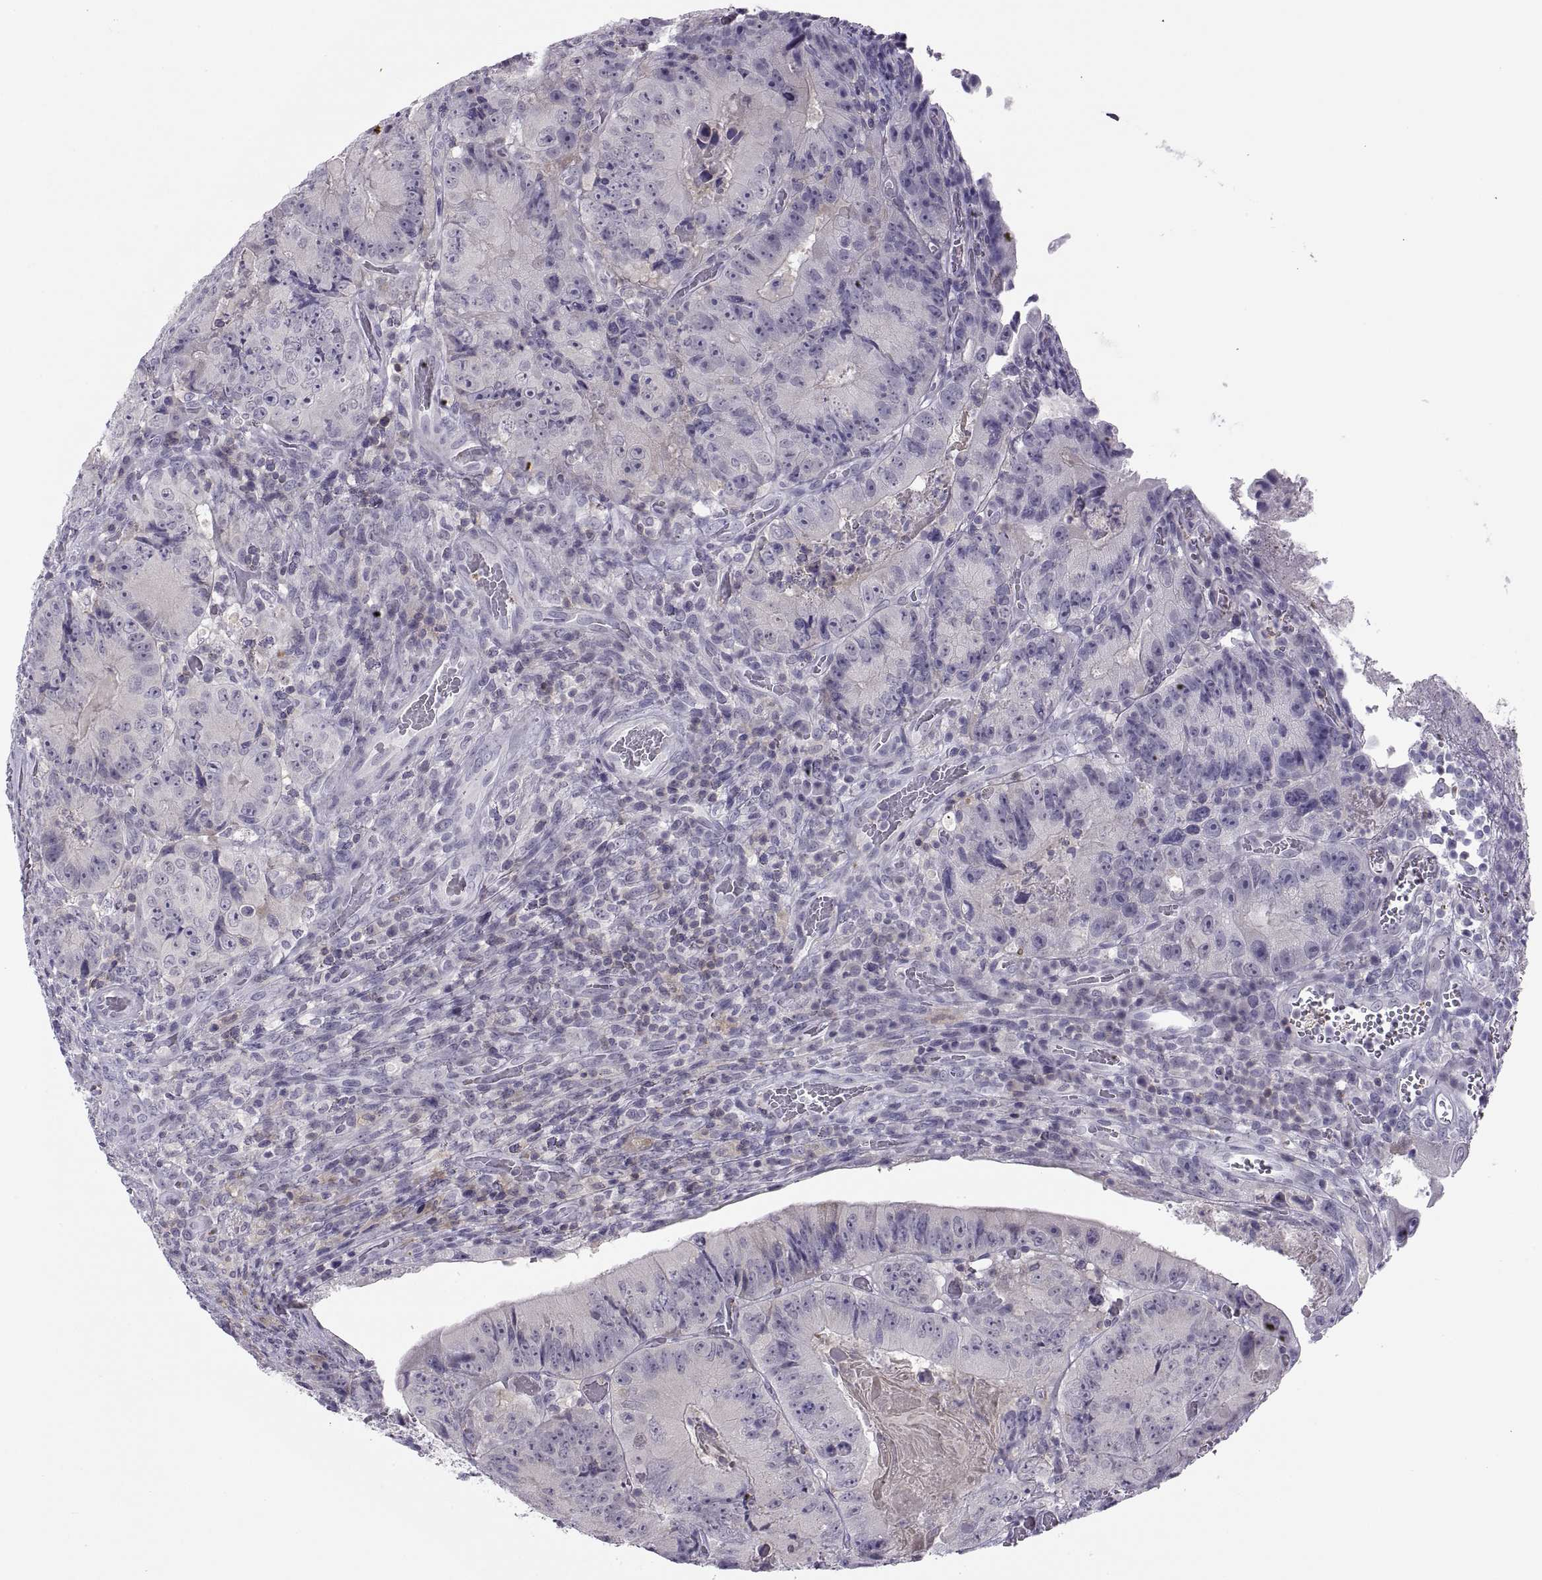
{"staining": {"intensity": "negative", "quantity": "none", "location": "none"}, "tissue": "colorectal cancer", "cell_type": "Tumor cells", "image_type": "cancer", "snomed": [{"axis": "morphology", "description": "Adenocarcinoma, NOS"}, {"axis": "topography", "description": "Colon"}], "caption": "A high-resolution photomicrograph shows immunohistochemistry (IHC) staining of colorectal cancer, which reveals no significant expression in tumor cells. (DAB IHC visualized using brightfield microscopy, high magnification).", "gene": "TTC21A", "patient": {"sex": "female", "age": 86}}